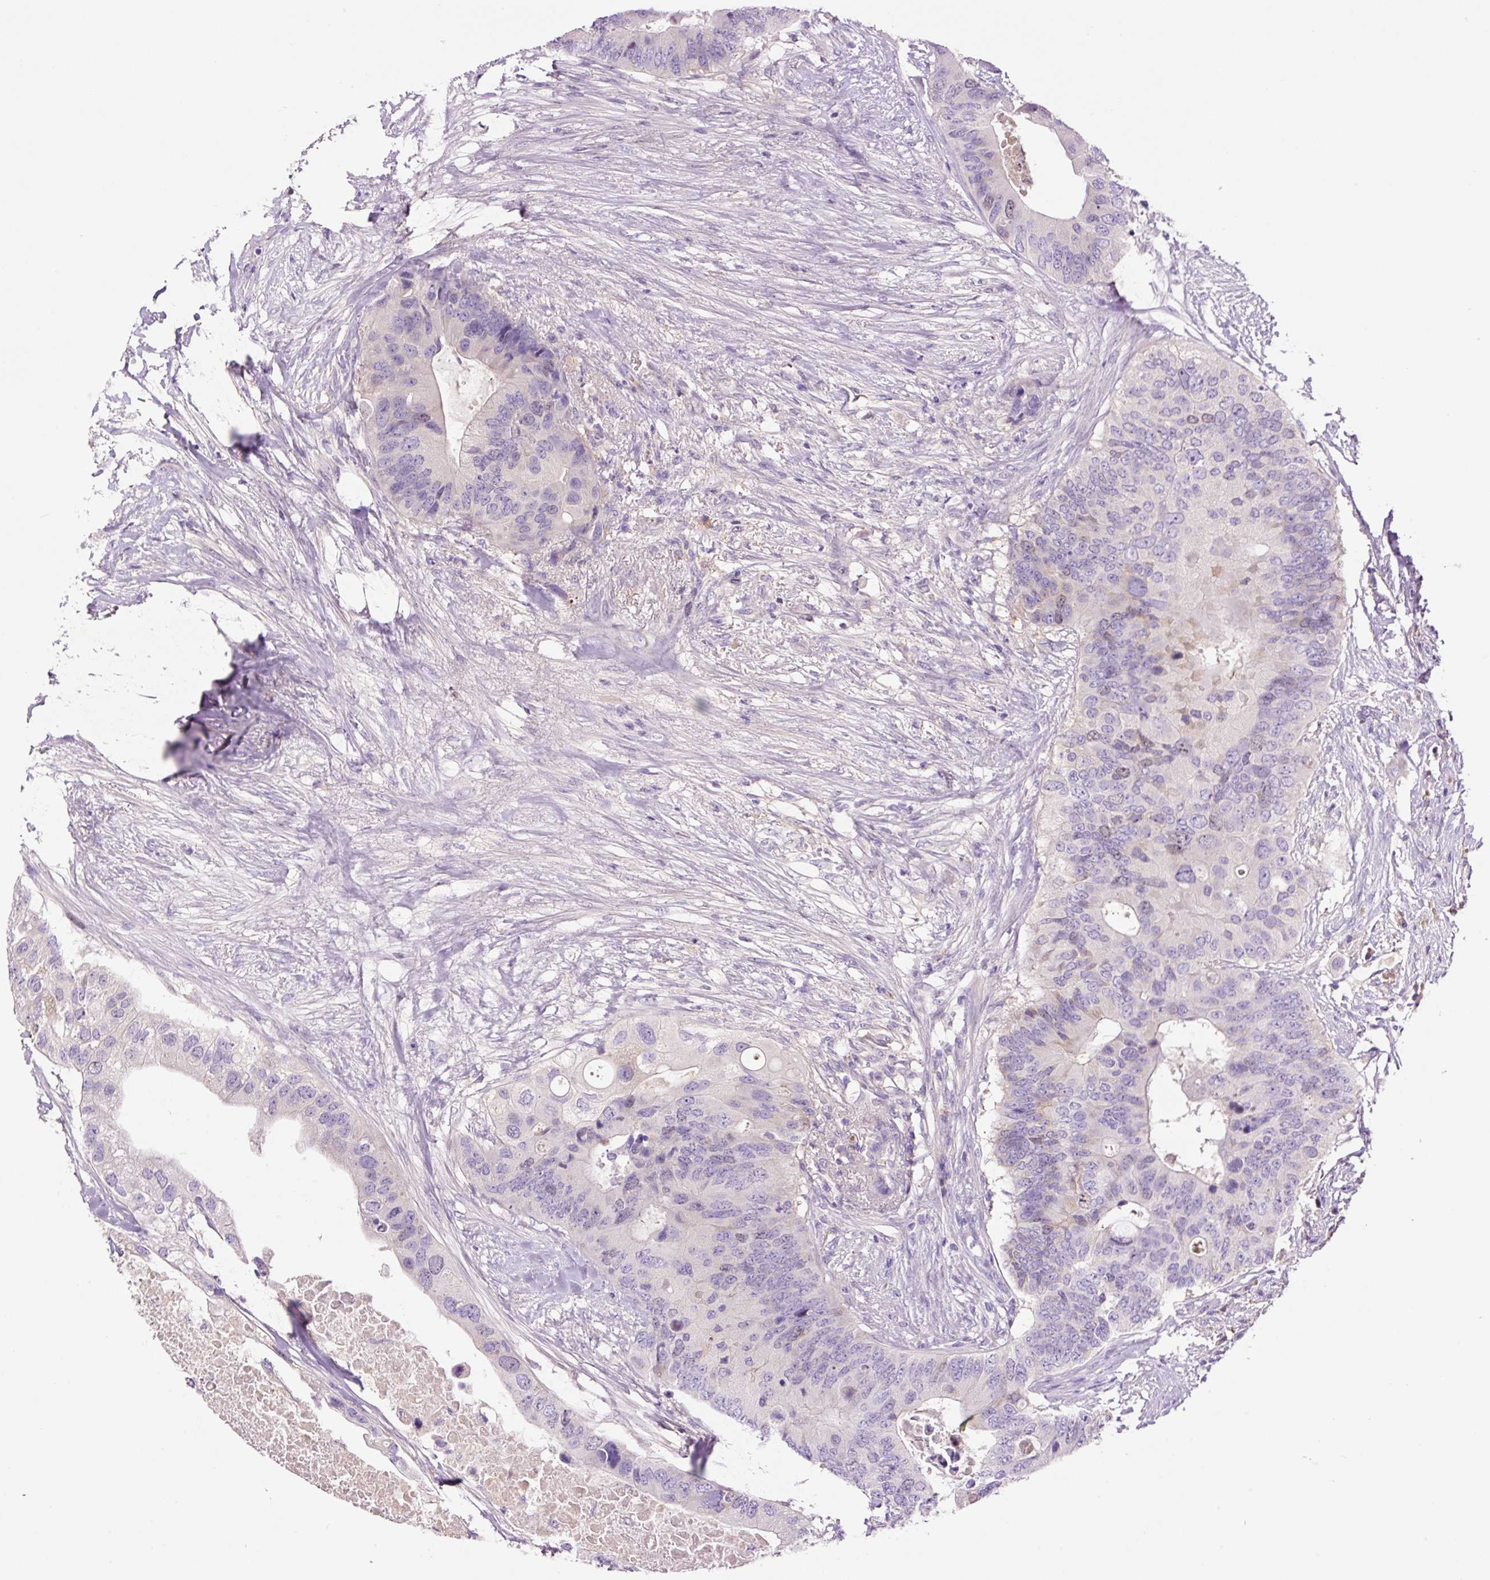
{"staining": {"intensity": "weak", "quantity": "<25%", "location": "cytoplasmic/membranous,nuclear"}, "tissue": "colorectal cancer", "cell_type": "Tumor cells", "image_type": "cancer", "snomed": [{"axis": "morphology", "description": "Adenocarcinoma, NOS"}, {"axis": "topography", "description": "Colon"}], "caption": "A micrograph of colorectal adenocarcinoma stained for a protein displays no brown staining in tumor cells.", "gene": "DPPA4", "patient": {"sex": "male", "age": 71}}